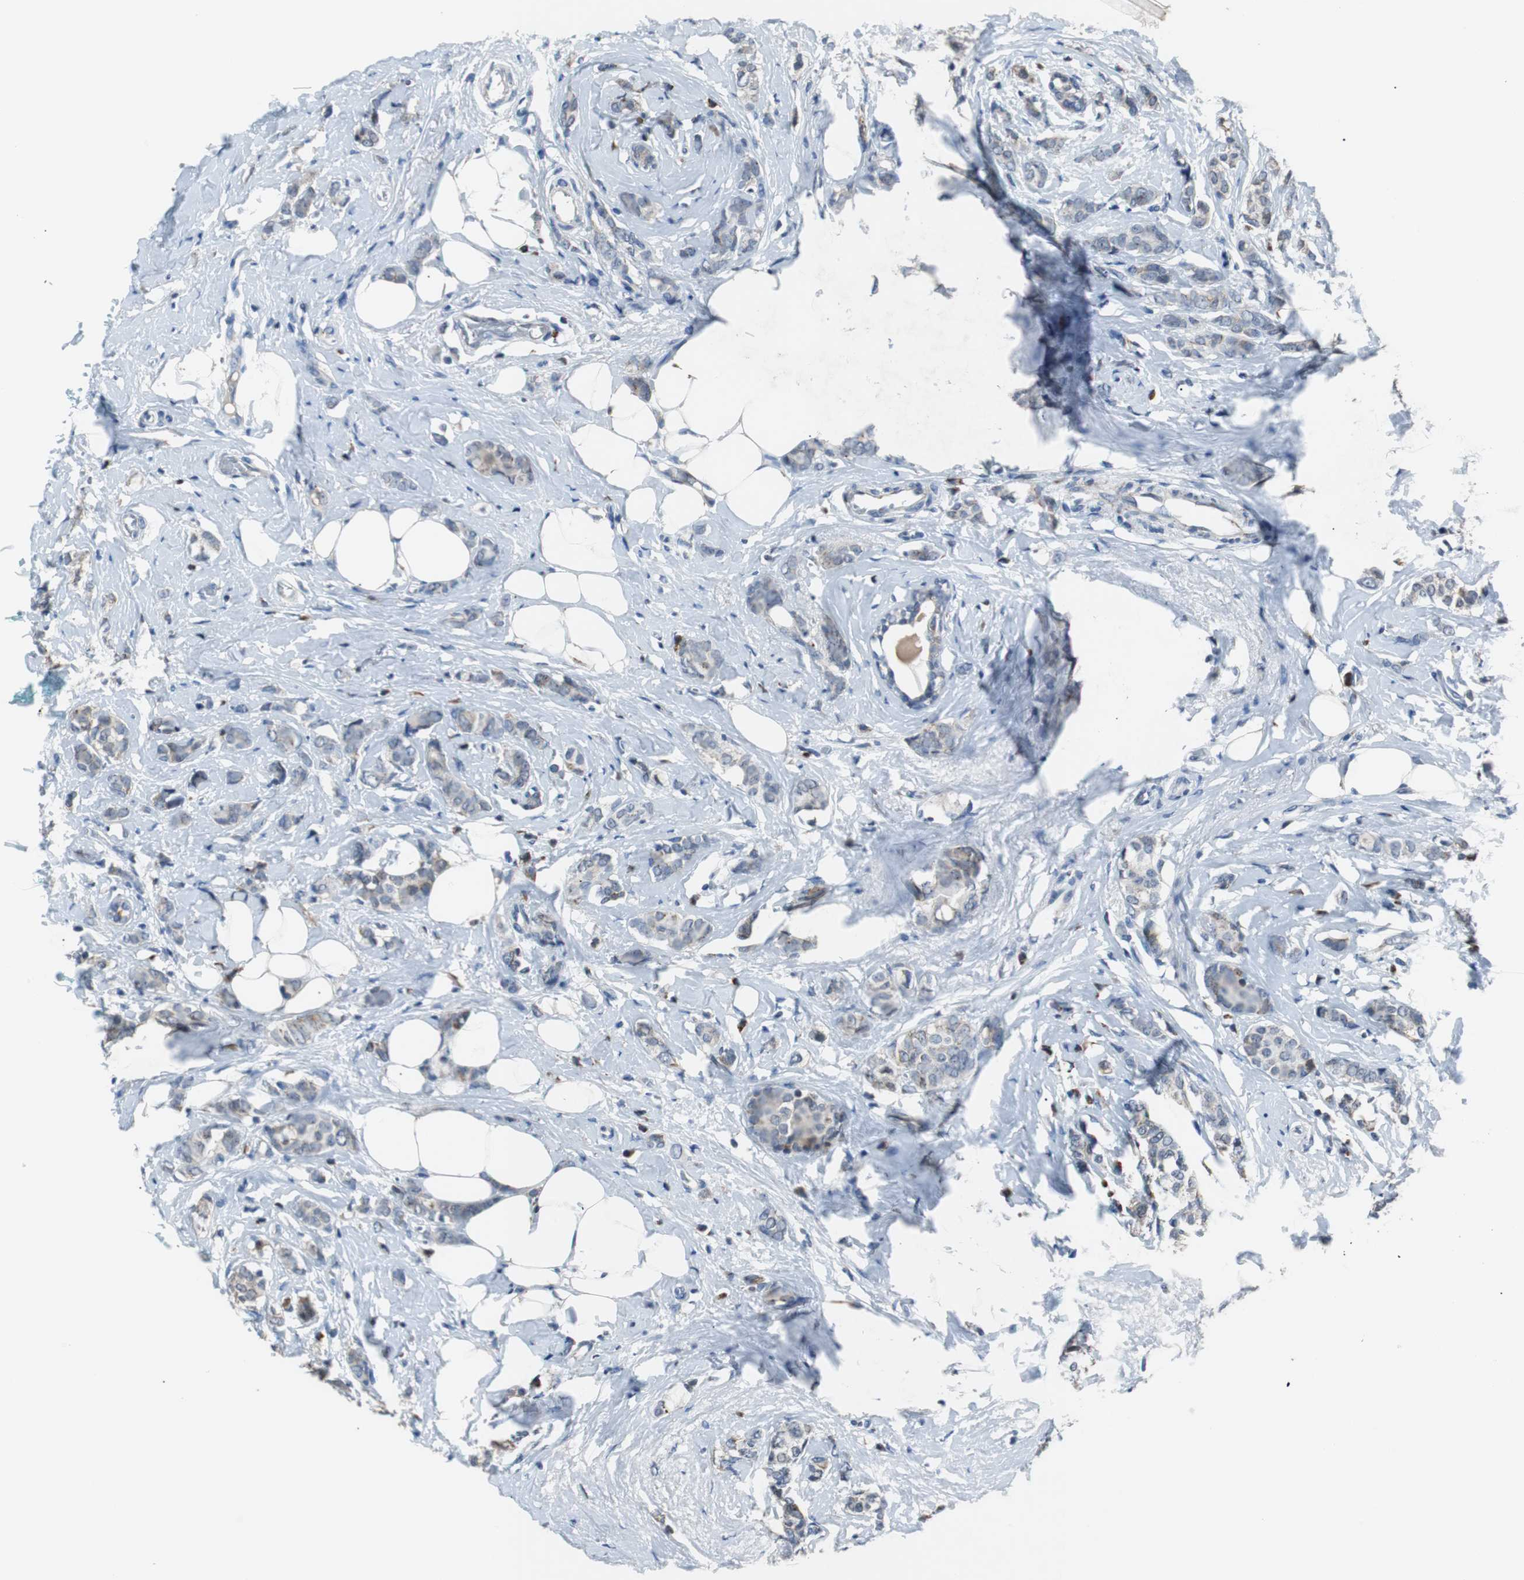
{"staining": {"intensity": "weak", "quantity": "25%-75%", "location": "cytoplasmic/membranous"}, "tissue": "breast cancer", "cell_type": "Tumor cells", "image_type": "cancer", "snomed": [{"axis": "morphology", "description": "Lobular carcinoma"}, {"axis": "topography", "description": "Breast"}], "caption": "Immunohistochemistry of human lobular carcinoma (breast) reveals low levels of weak cytoplasmic/membranous staining in about 25%-75% of tumor cells.", "gene": "PITRM1", "patient": {"sex": "female", "age": 60}}